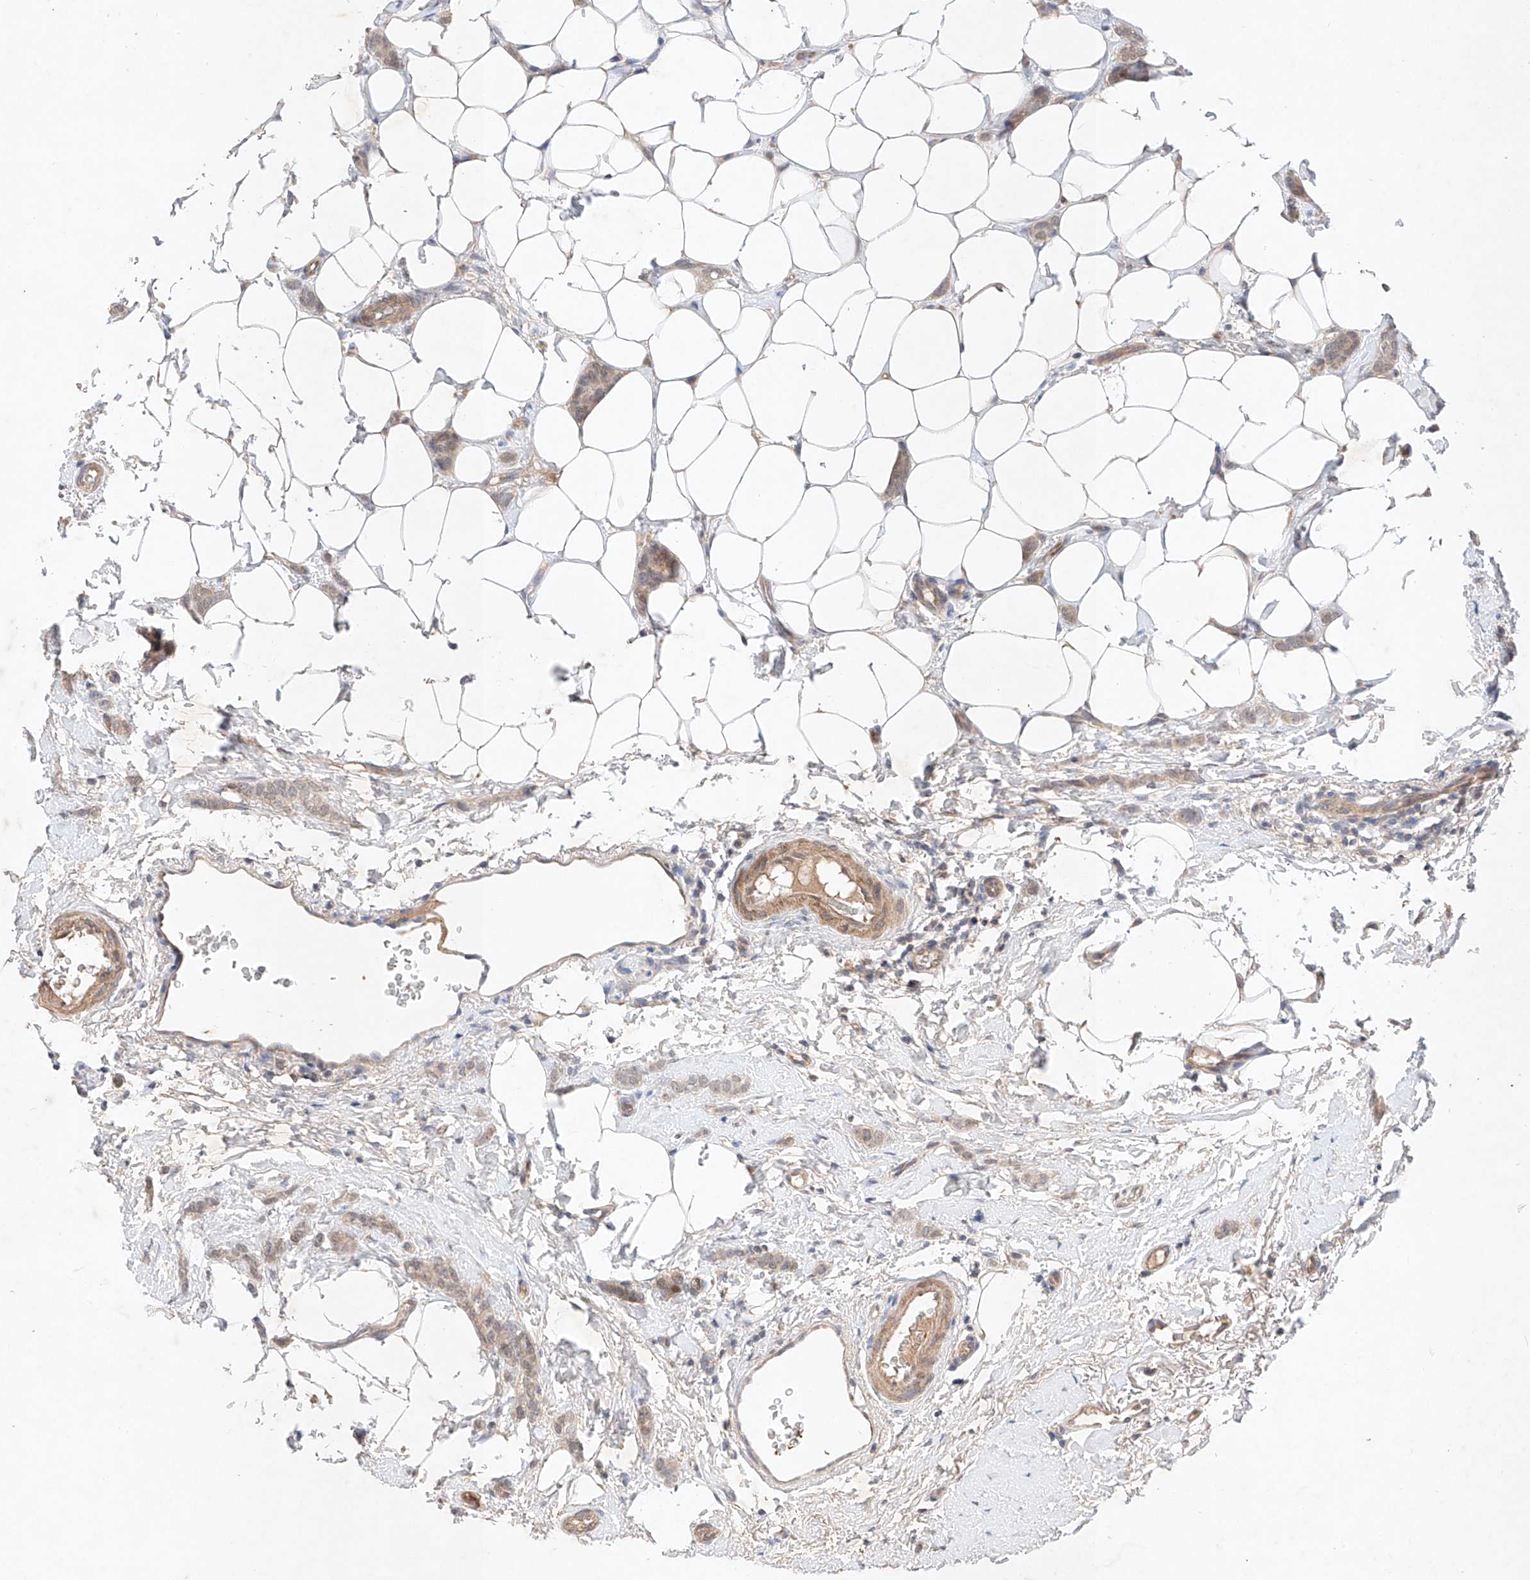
{"staining": {"intensity": "weak", "quantity": "25%-75%", "location": "cytoplasmic/membranous"}, "tissue": "breast cancer", "cell_type": "Tumor cells", "image_type": "cancer", "snomed": [{"axis": "morphology", "description": "Lobular carcinoma"}, {"axis": "topography", "description": "Skin"}, {"axis": "topography", "description": "Breast"}], "caption": "Immunohistochemistry (IHC) photomicrograph of neoplastic tissue: lobular carcinoma (breast) stained using immunohistochemistry displays low levels of weak protein expression localized specifically in the cytoplasmic/membranous of tumor cells, appearing as a cytoplasmic/membranous brown color.", "gene": "ZNF124", "patient": {"sex": "female", "age": 46}}